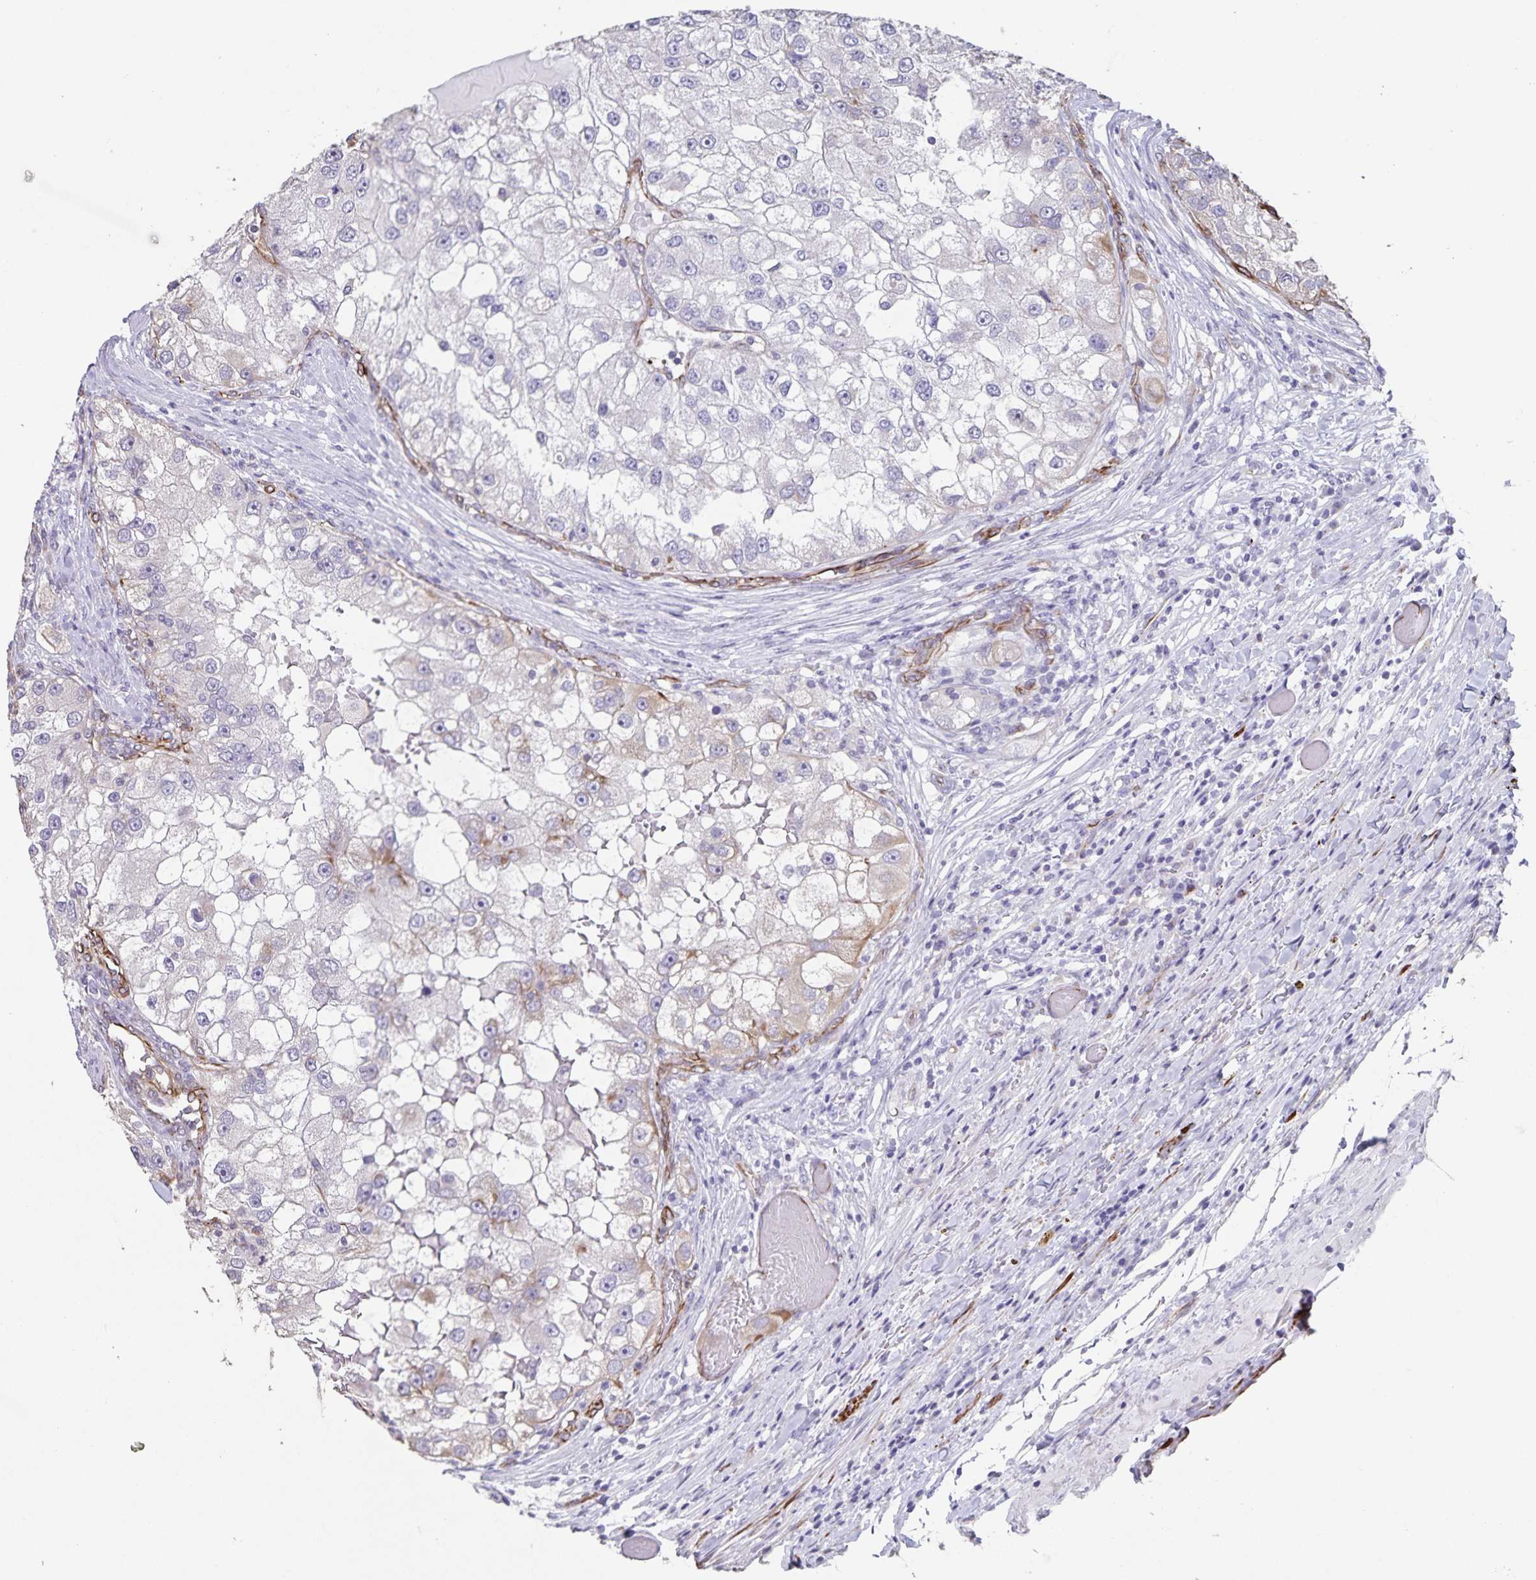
{"staining": {"intensity": "negative", "quantity": "none", "location": "none"}, "tissue": "renal cancer", "cell_type": "Tumor cells", "image_type": "cancer", "snomed": [{"axis": "morphology", "description": "Adenocarcinoma, NOS"}, {"axis": "topography", "description": "Kidney"}], "caption": "IHC micrograph of renal cancer stained for a protein (brown), which demonstrates no positivity in tumor cells. The staining is performed using DAB brown chromogen with nuclei counter-stained in using hematoxylin.", "gene": "SYNM", "patient": {"sex": "male", "age": 63}}